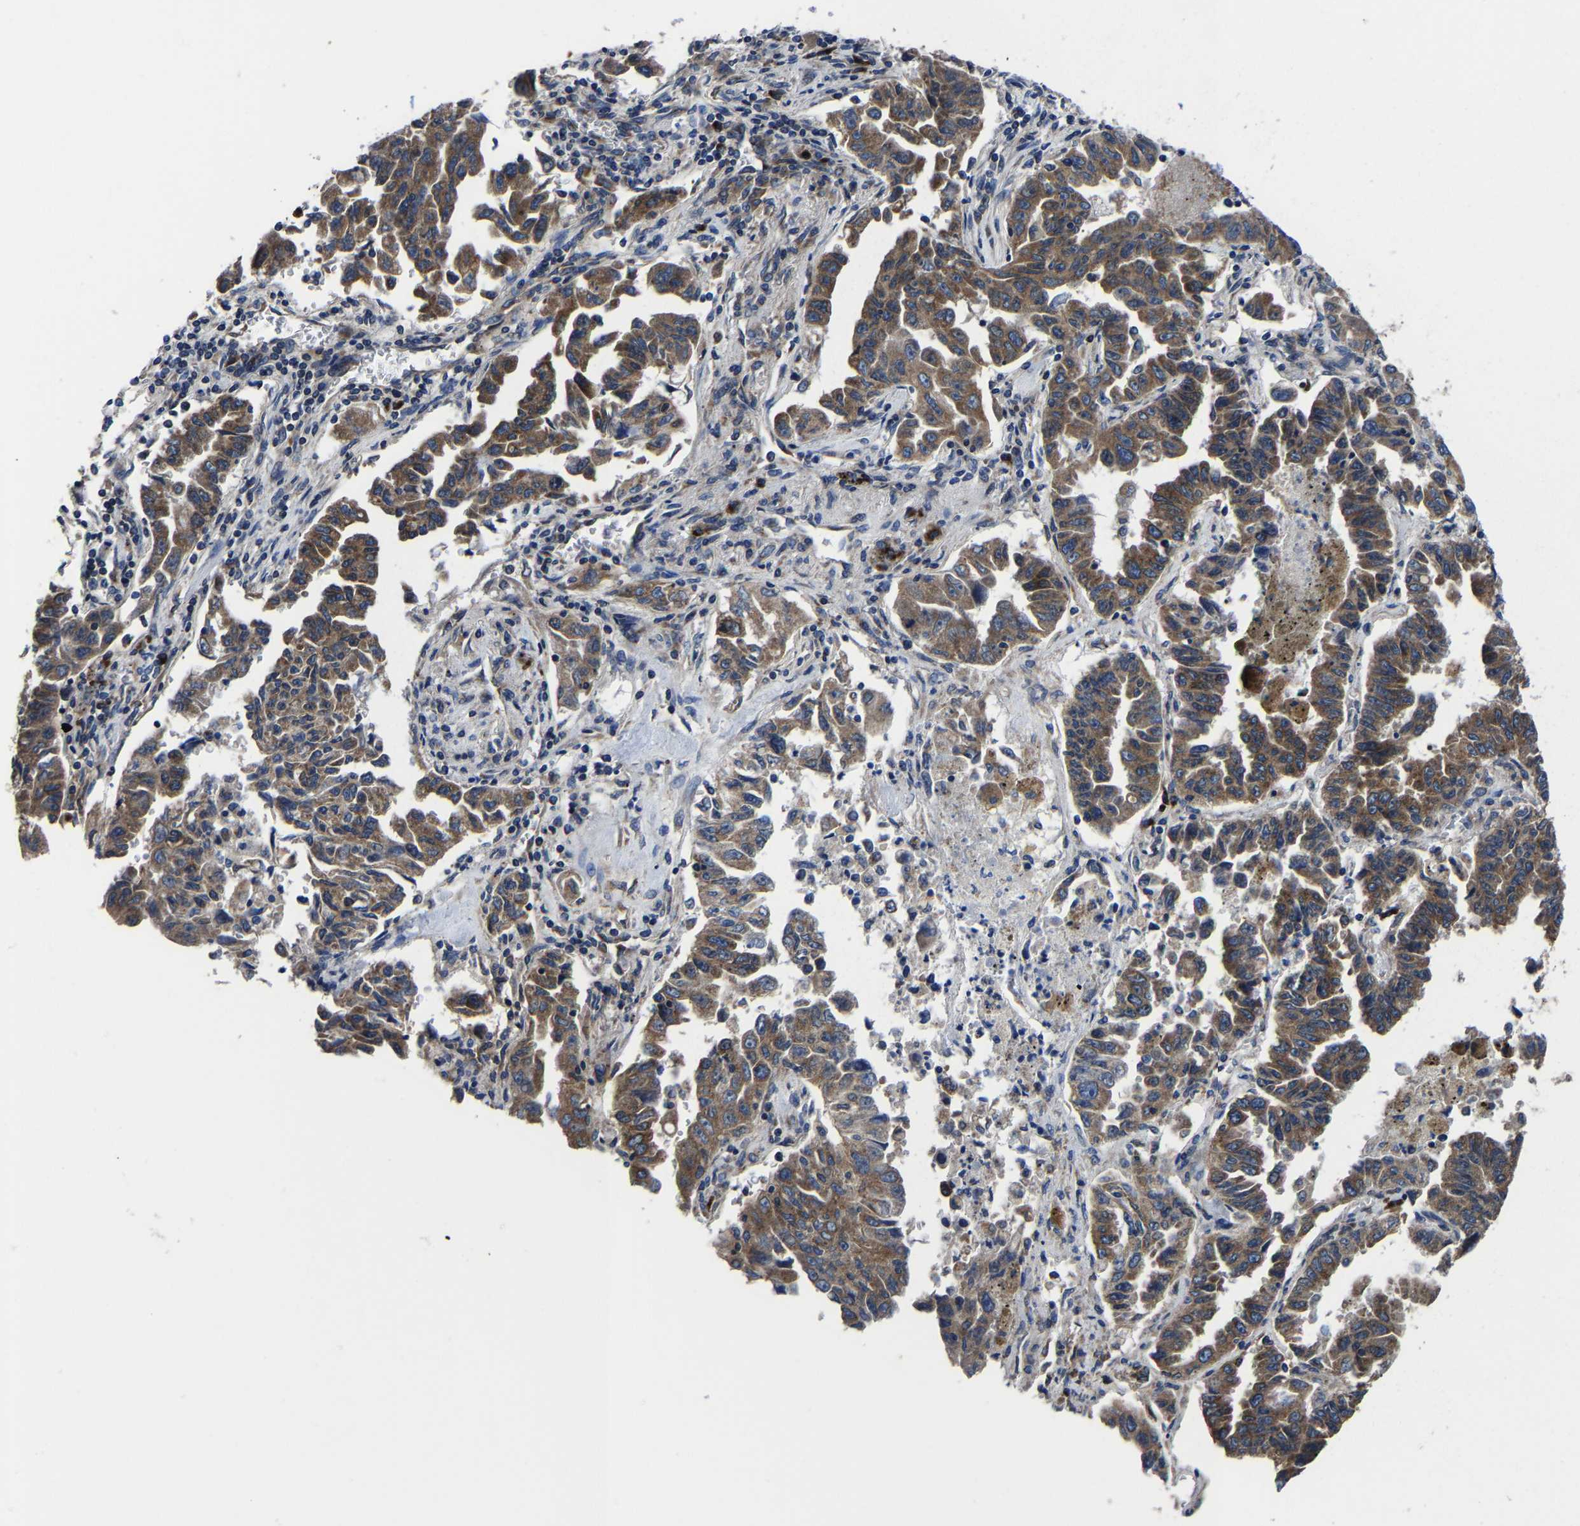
{"staining": {"intensity": "moderate", "quantity": ">75%", "location": "cytoplasmic/membranous"}, "tissue": "lung cancer", "cell_type": "Tumor cells", "image_type": "cancer", "snomed": [{"axis": "morphology", "description": "Adenocarcinoma, NOS"}, {"axis": "topography", "description": "Lung"}], "caption": "A histopathology image of human lung adenocarcinoma stained for a protein reveals moderate cytoplasmic/membranous brown staining in tumor cells.", "gene": "EBAG9", "patient": {"sex": "female", "age": 51}}